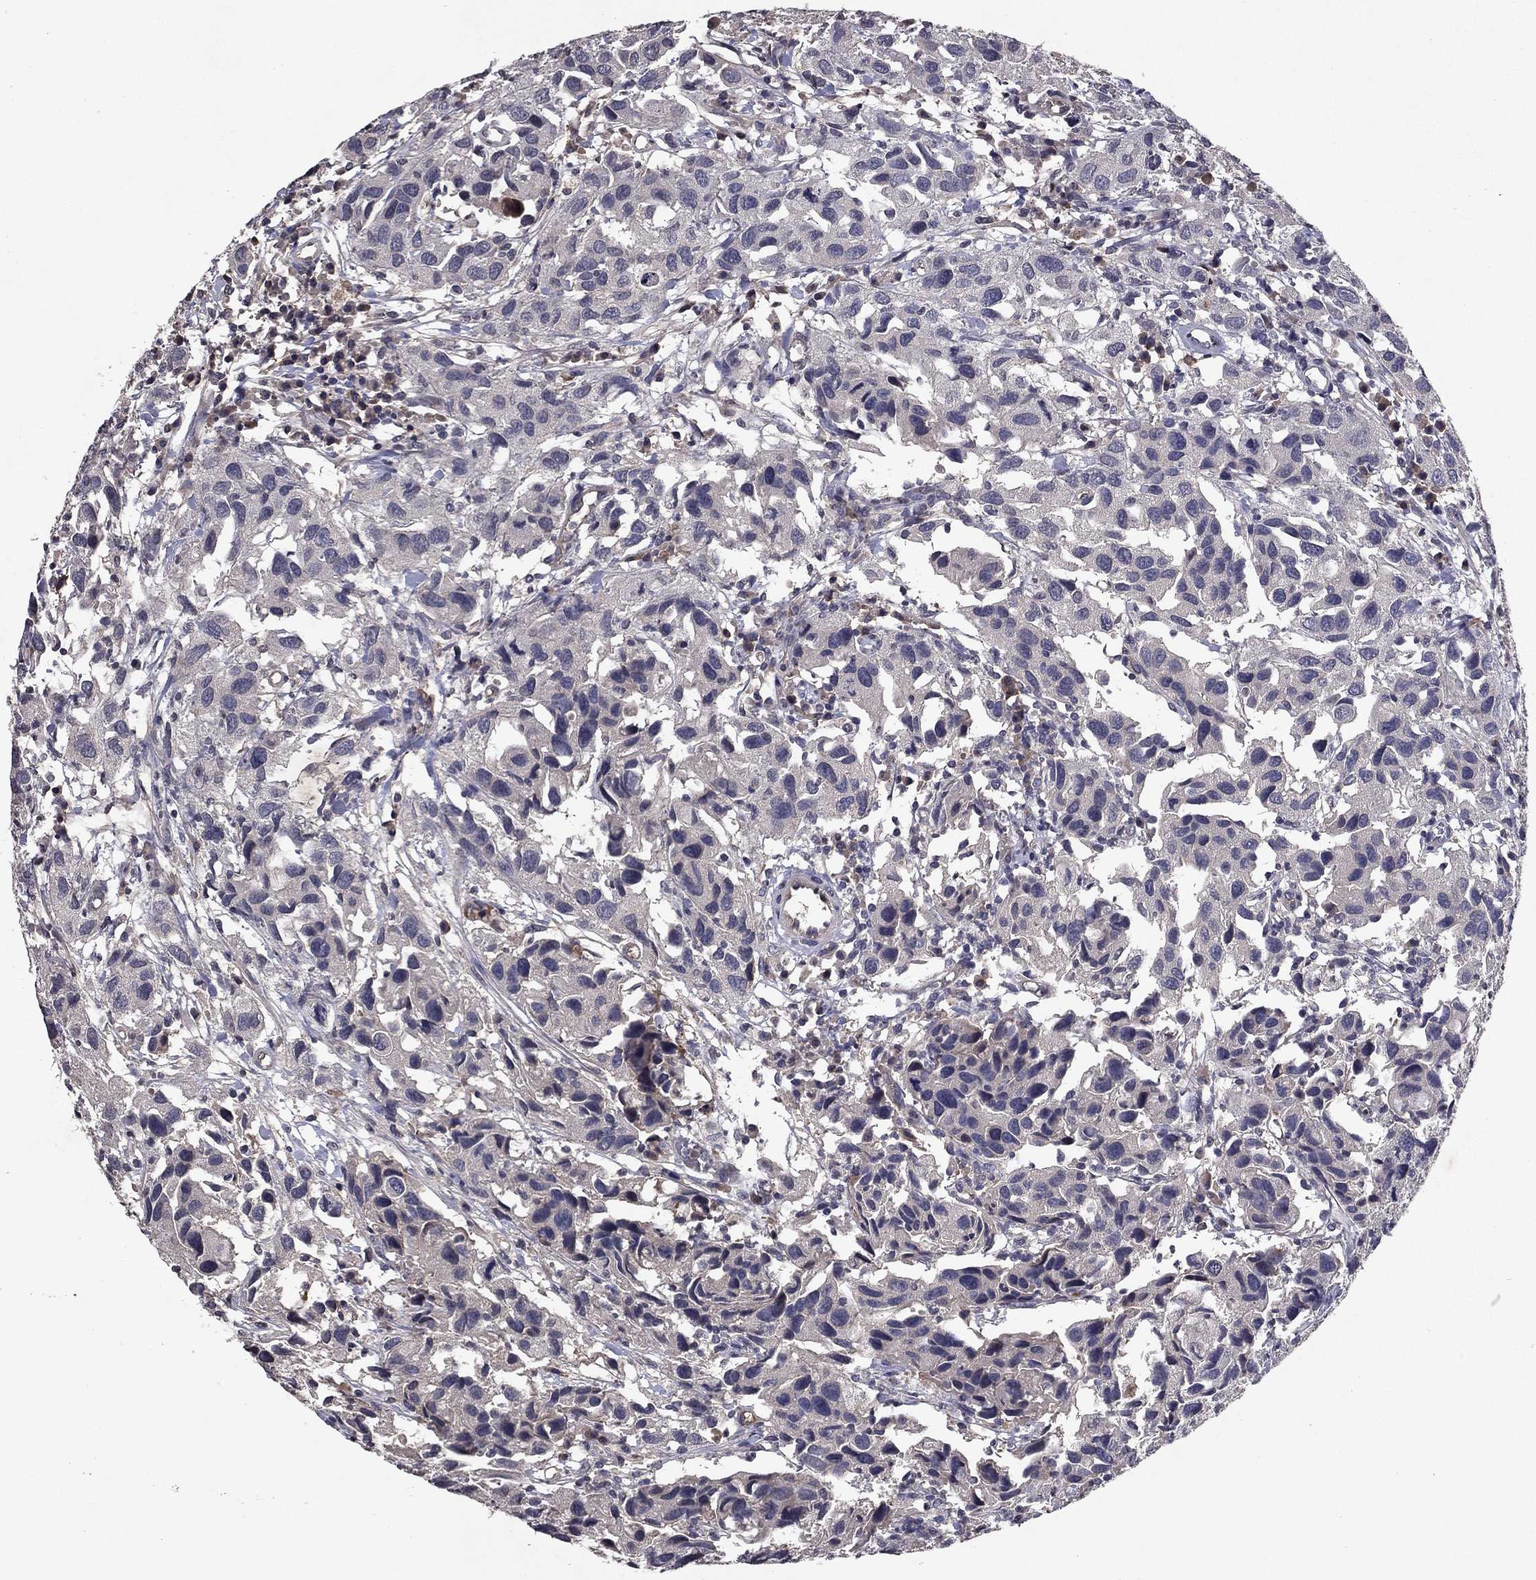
{"staining": {"intensity": "negative", "quantity": "none", "location": "none"}, "tissue": "urothelial cancer", "cell_type": "Tumor cells", "image_type": "cancer", "snomed": [{"axis": "morphology", "description": "Urothelial carcinoma, High grade"}, {"axis": "topography", "description": "Urinary bladder"}], "caption": "An IHC histopathology image of urothelial cancer is shown. There is no staining in tumor cells of urothelial cancer.", "gene": "PROS1", "patient": {"sex": "male", "age": 79}}